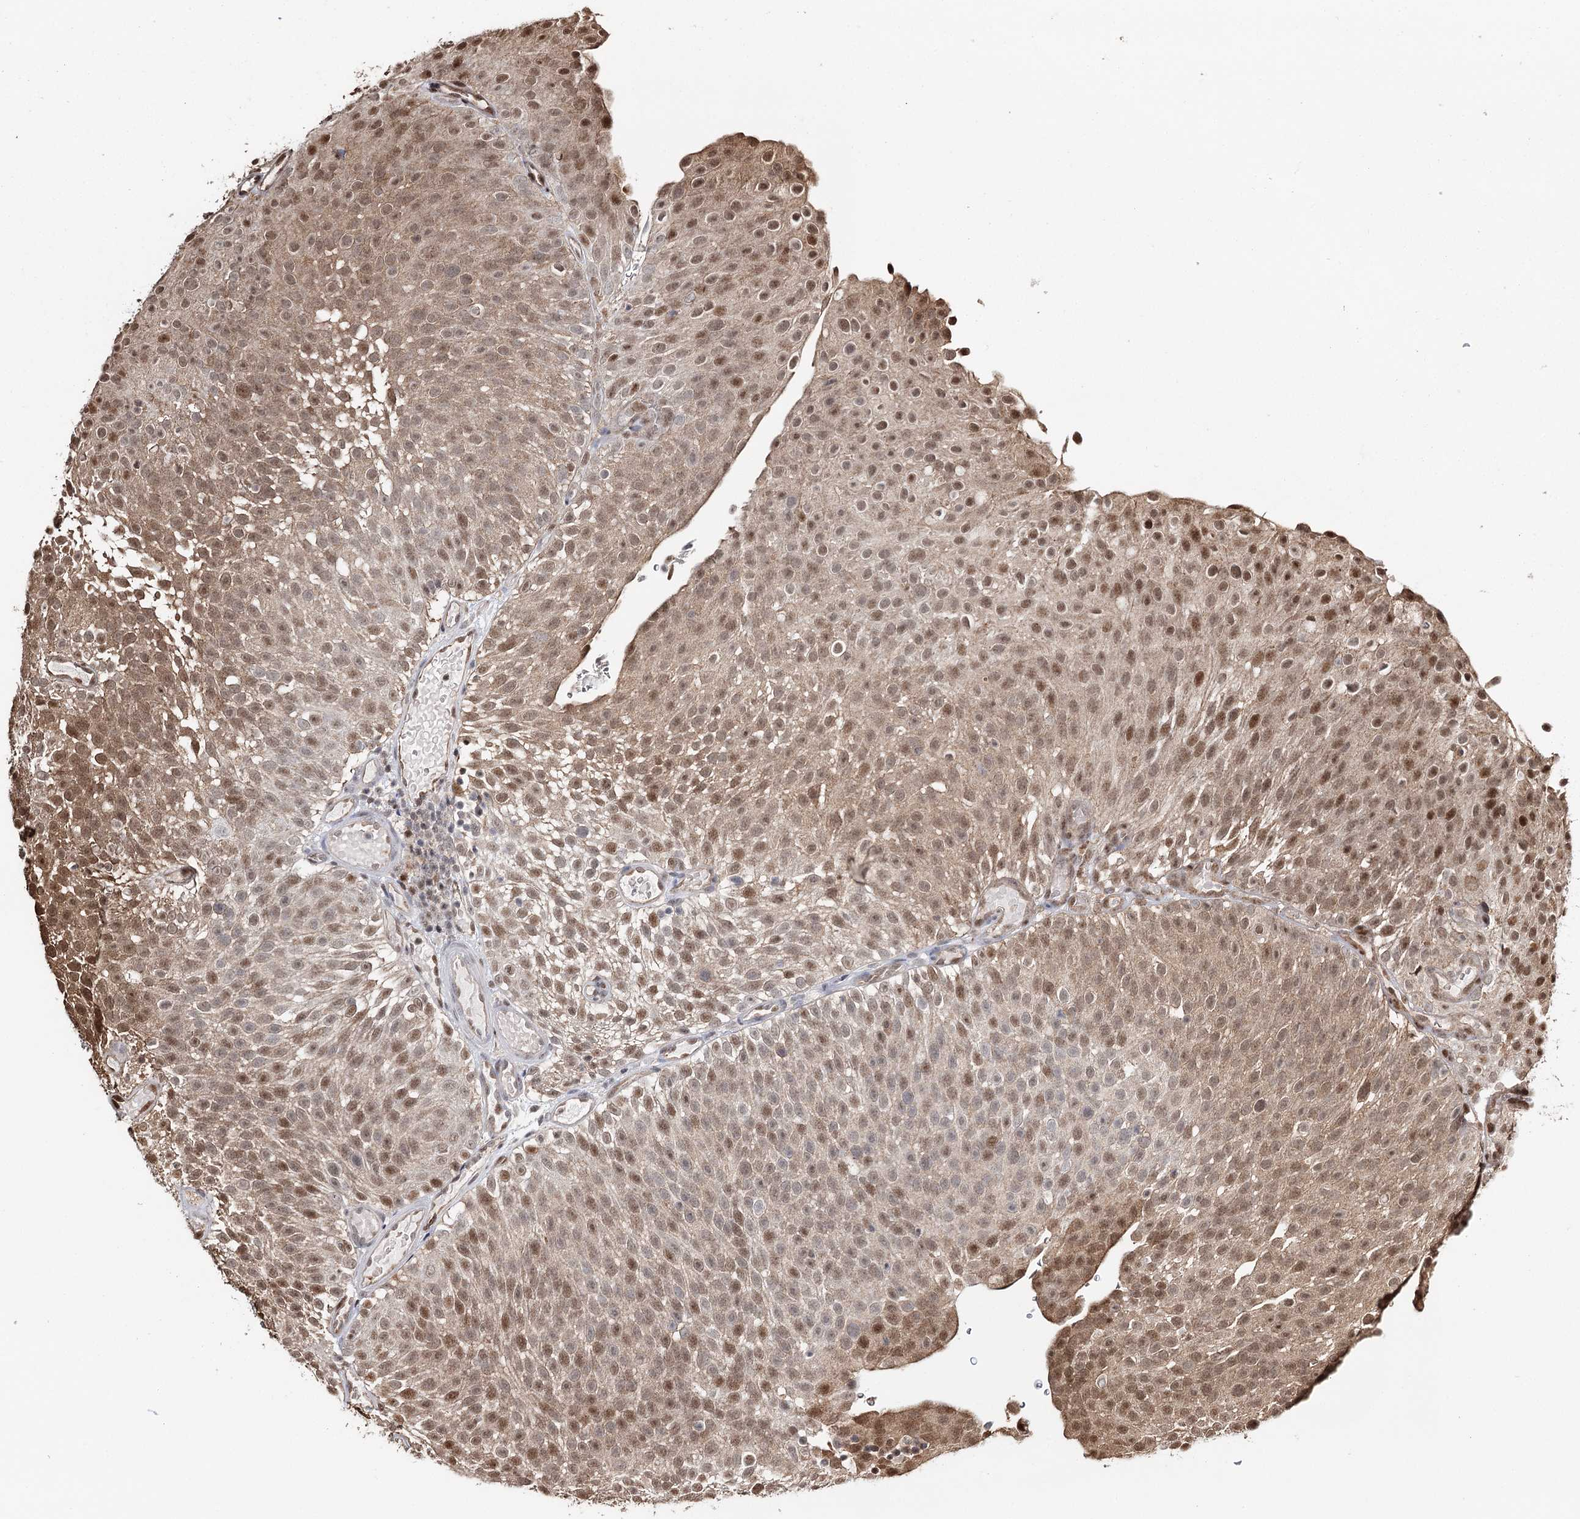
{"staining": {"intensity": "moderate", "quantity": ">75%", "location": "cytoplasmic/membranous,nuclear"}, "tissue": "urothelial cancer", "cell_type": "Tumor cells", "image_type": "cancer", "snomed": [{"axis": "morphology", "description": "Urothelial carcinoma, Low grade"}, {"axis": "topography", "description": "Urinary bladder"}], "caption": "Human urothelial carcinoma (low-grade) stained with a protein marker demonstrates moderate staining in tumor cells.", "gene": "RPS27A", "patient": {"sex": "male", "age": 78}}